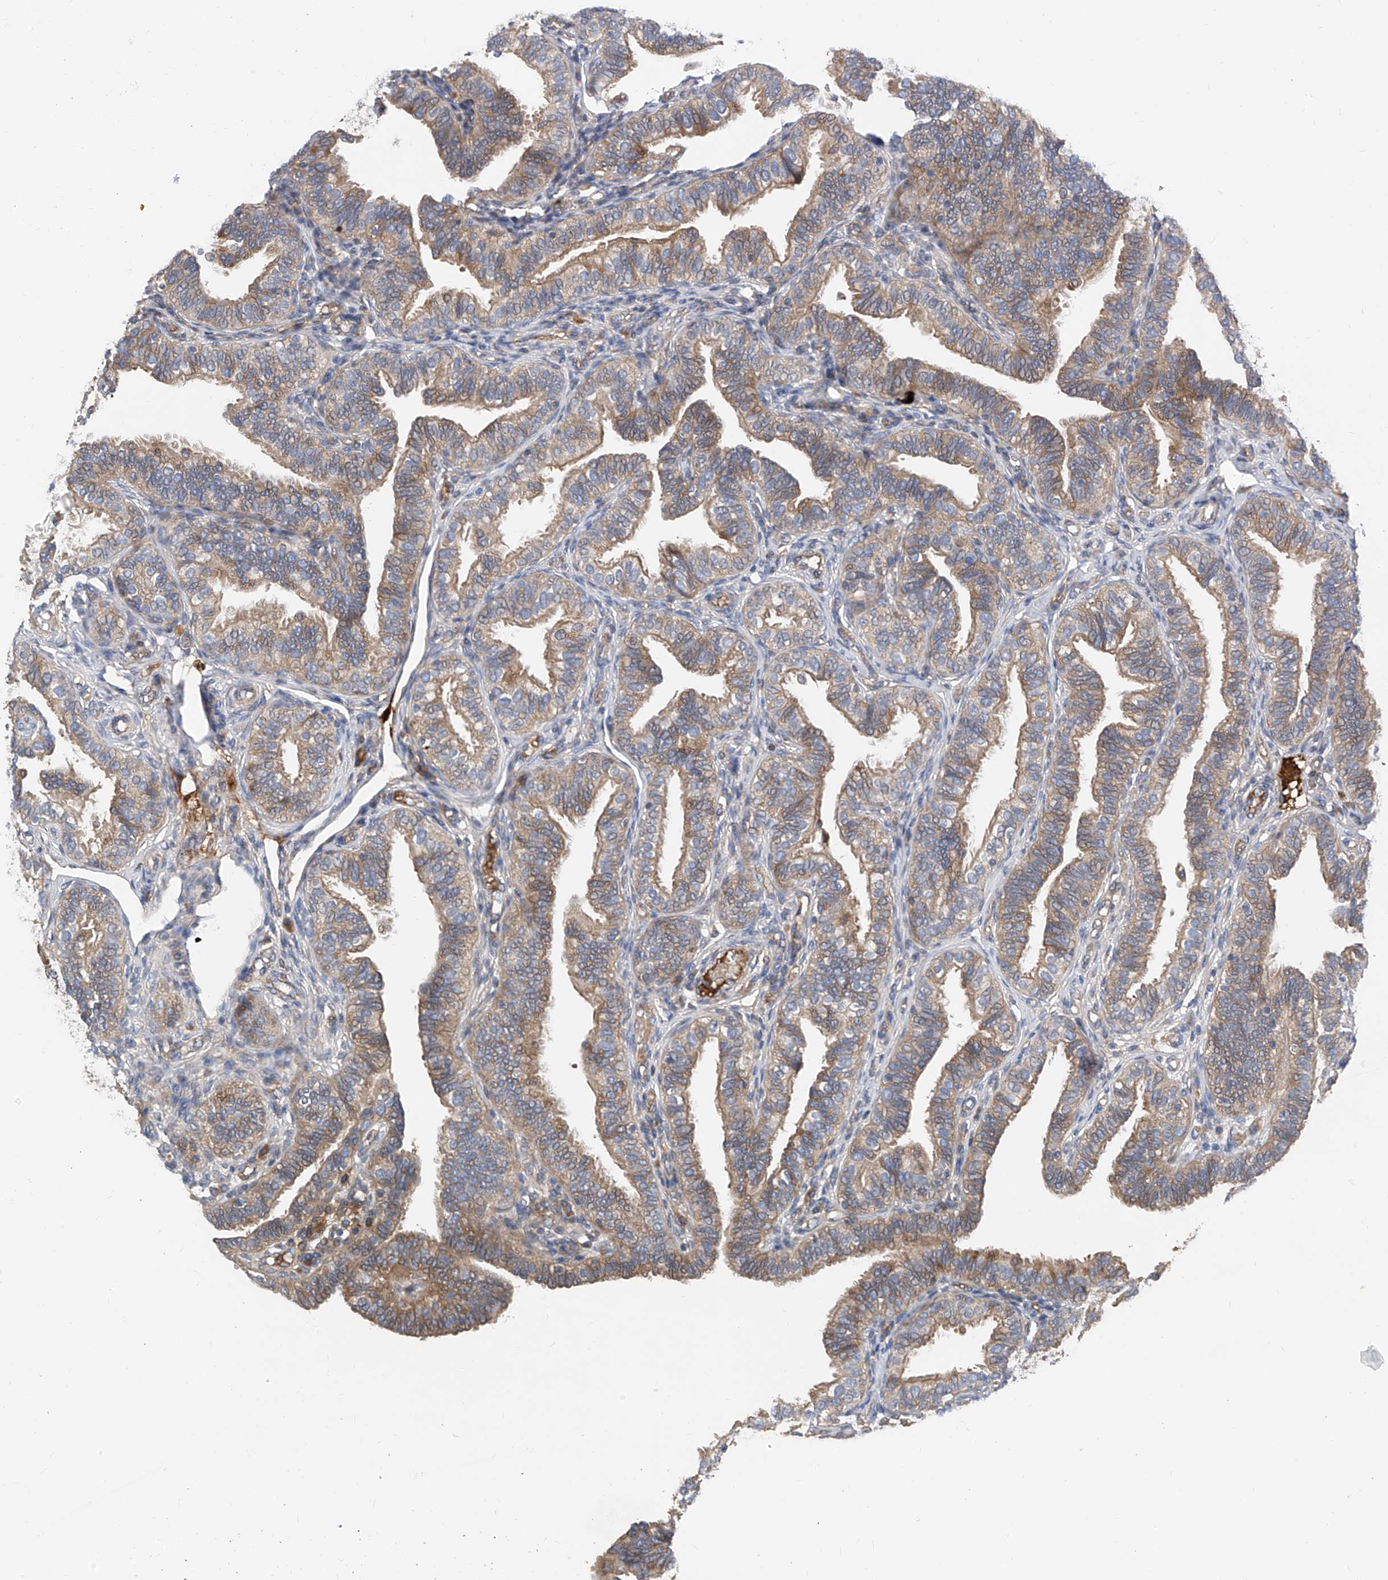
{"staining": {"intensity": "moderate", "quantity": ">75%", "location": "cytoplasmic/membranous"}, "tissue": "fallopian tube", "cell_type": "Glandular cells", "image_type": "normal", "snomed": [{"axis": "morphology", "description": "Normal tissue, NOS"}, {"axis": "topography", "description": "Fallopian tube"}], "caption": "A histopathology image showing moderate cytoplasmic/membranous positivity in about >75% of glandular cells in unremarkable fallopian tube, as visualized by brown immunohistochemical staining.", "gene": "PTK2", "patient": {"sex": "female", "age": 39}}